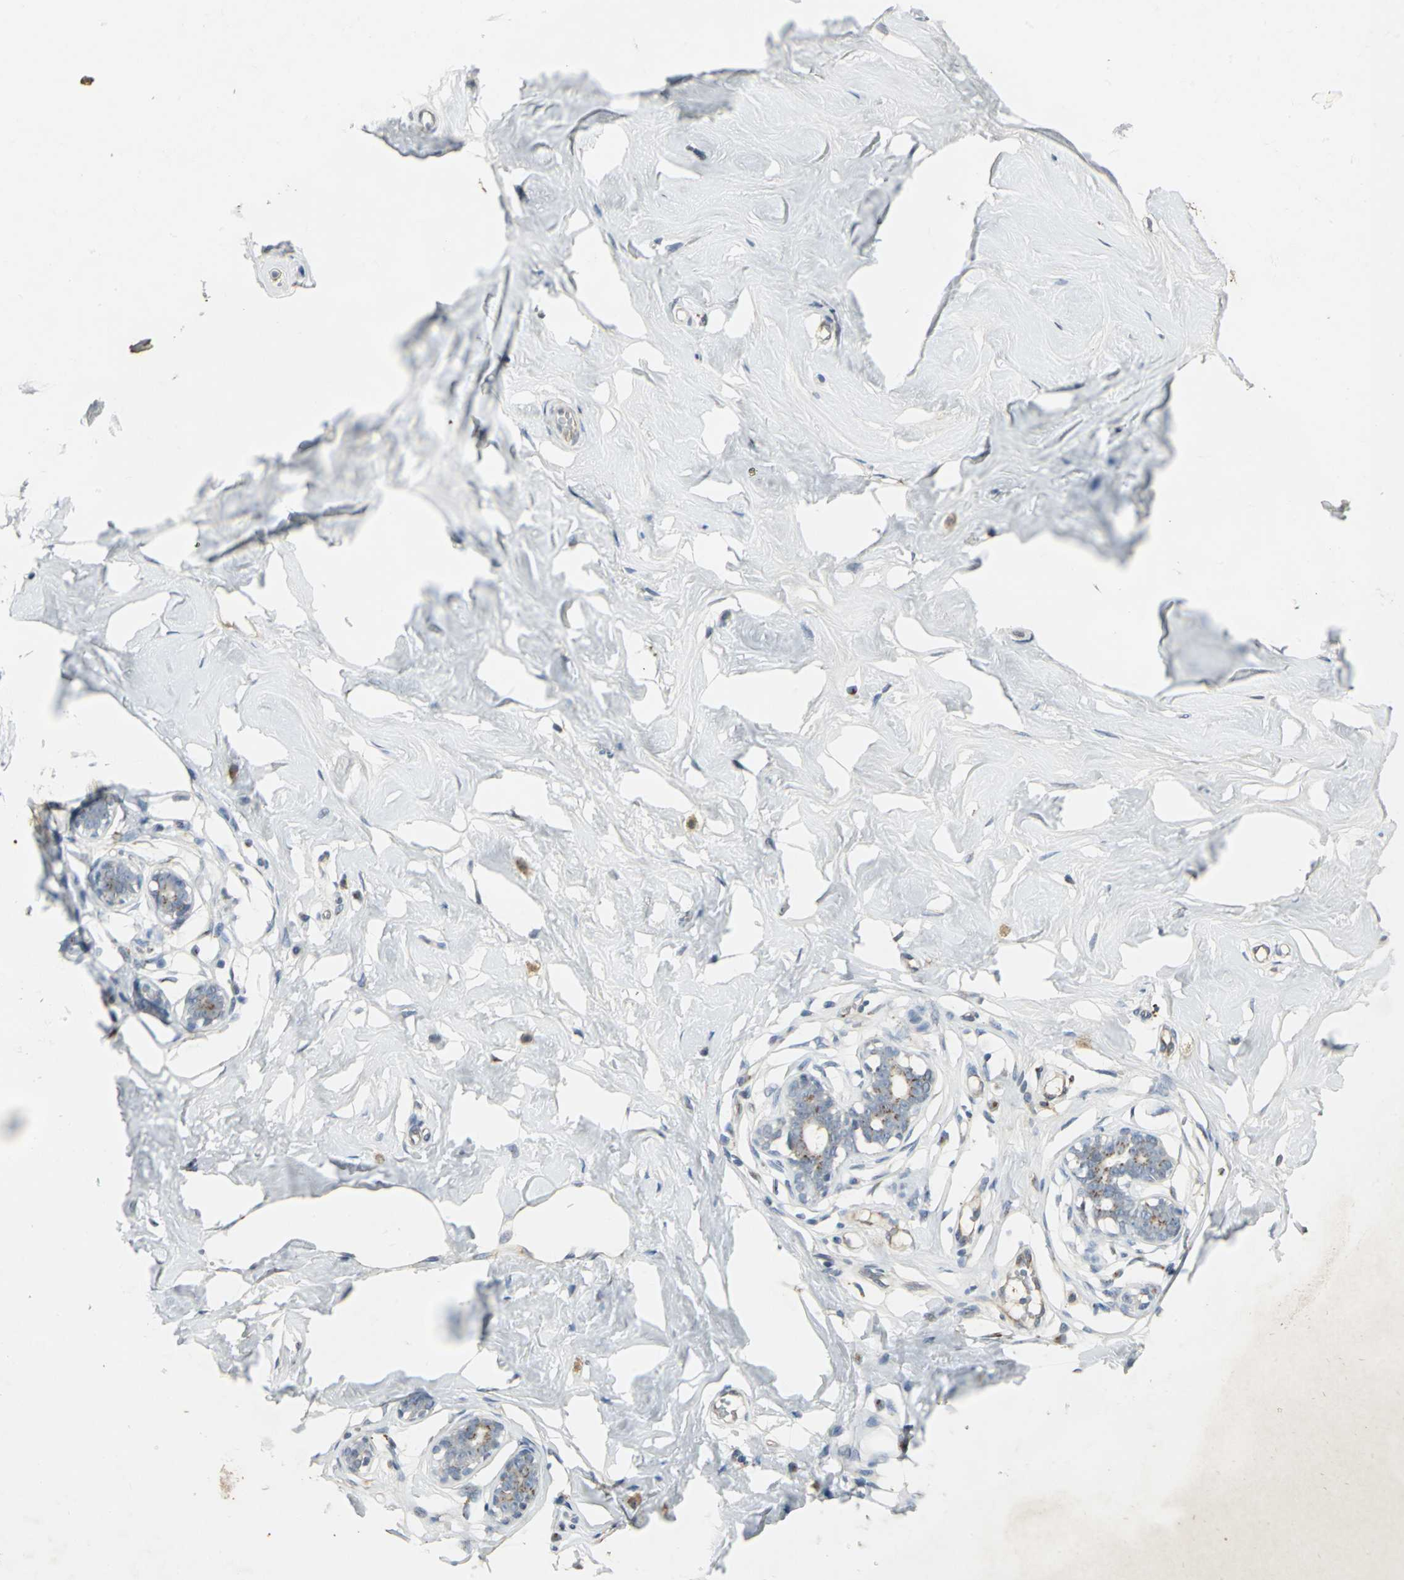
{"staining": {"intensity": "weak", "quantity": ">75%", "location": "cytoplasmic/membranous"}, "tissue": "breast", "cell_type": "Adipocytes", "image_type": "normal", "snomed": [{"axis": "morphology", "description": "Normal tissue, NOS"}, {"axis": "topography", "description": "Breast"}], "caption": "Immunohistochemistry (IHC) (DAB) staining of unremarkable human breast demonstrates weak cytoplasmic/membranous protein staining in about >75% of adipocytes. The staining was performed using DAB (3,3'-diaminobenzidine) to visualize the protein expression in brown, while the nuclei were stained in blue with hematoxylin (Magnification: 20x).", "gene": "TM9SF2", "patient": {"sex": "female", "age": 23}}